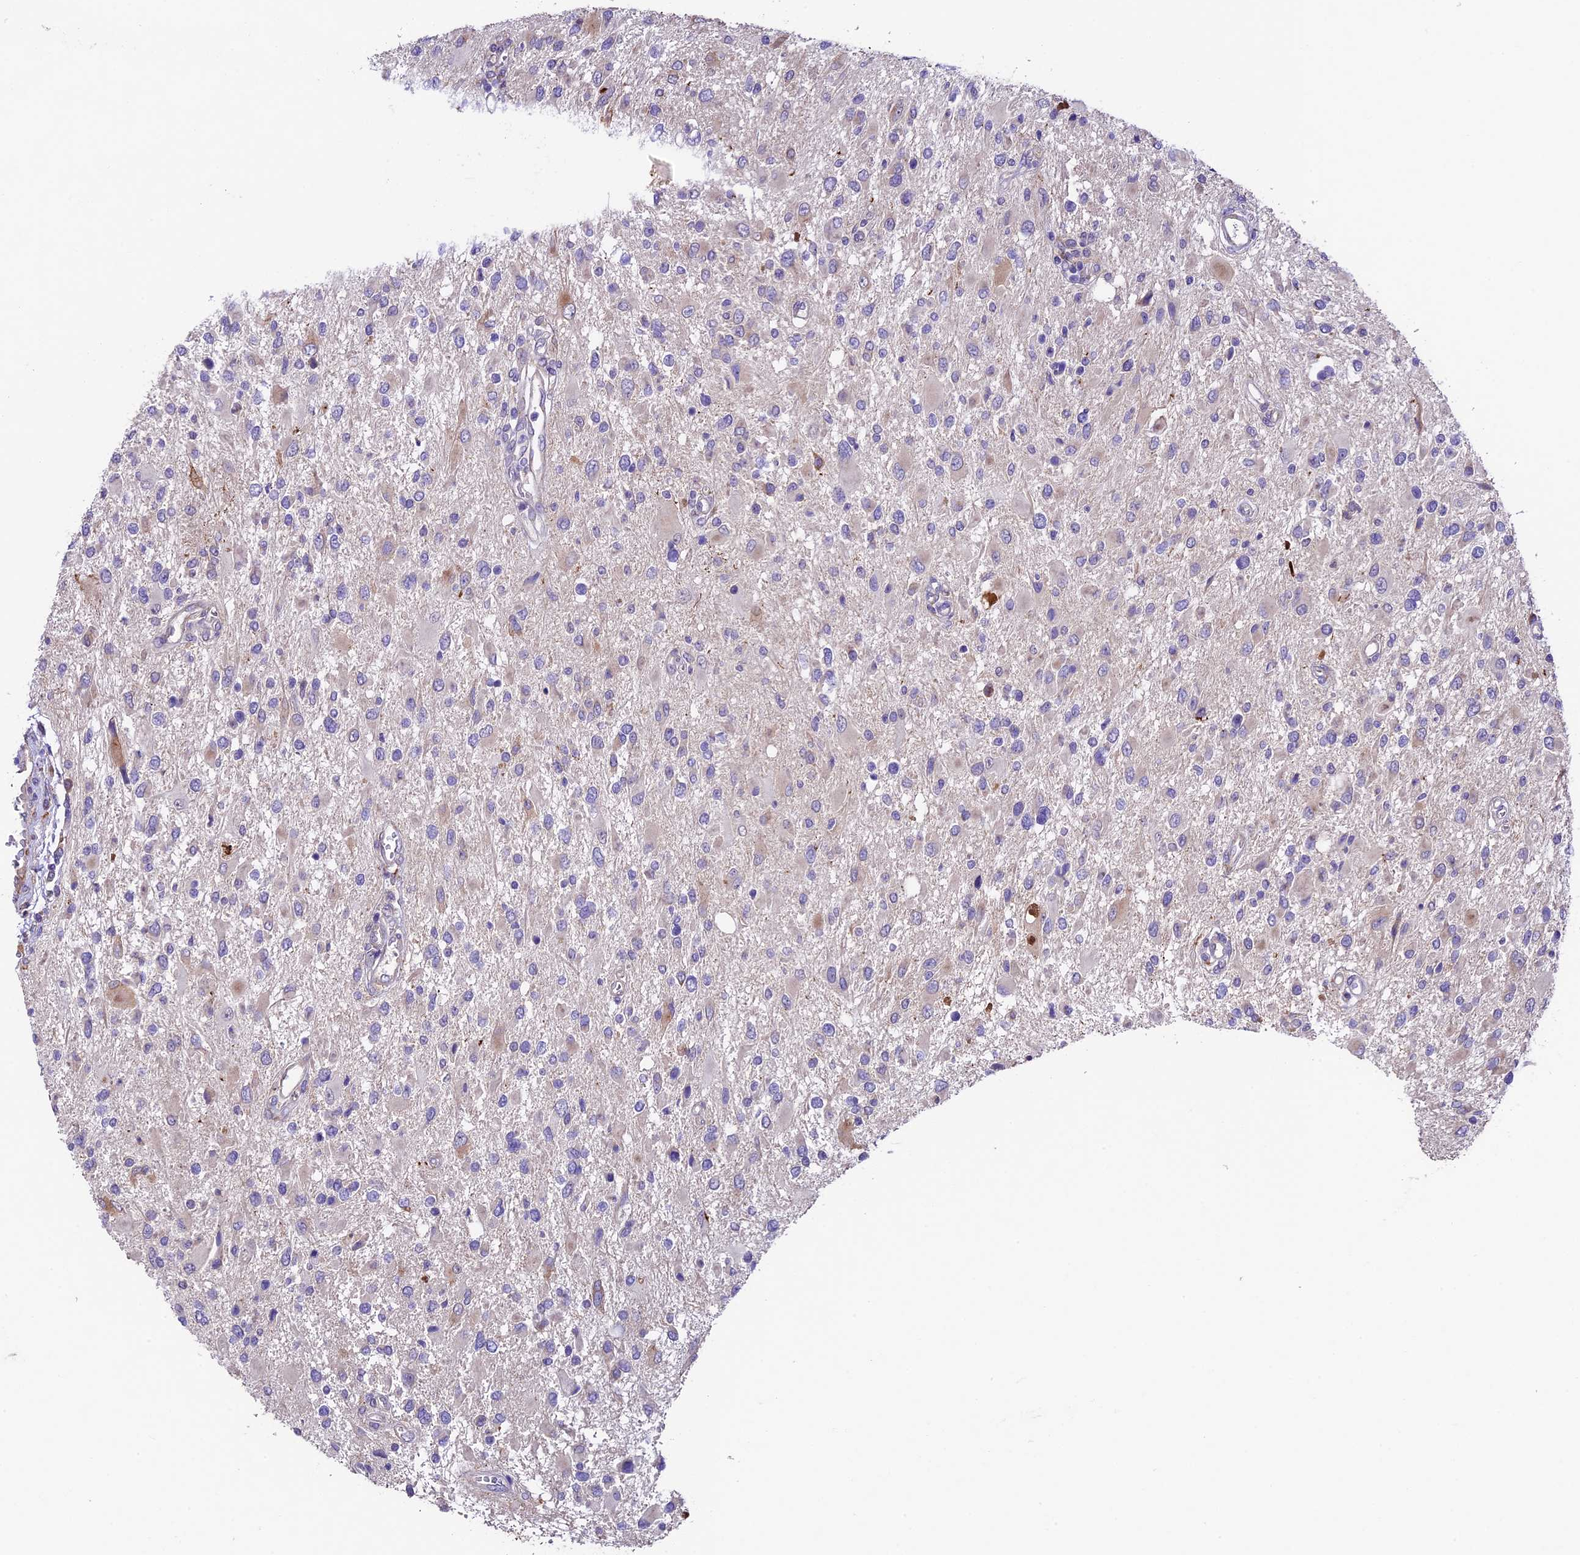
{"staining": {"intensity": "negative", "quantity": "none", "location": "none"}, "tissue": "glioma", "cell_type": "Tumor cells", "image_type": "cancer", "snomed": [{"axis": "morphology", "description": "Glioma, malignant, High grade"}, {"axis": "topography", "description": "Brain"}], "caption": "This is a histopathology image of IHC staining of malignant glioma (high-grade), which shows no positivity in tumor cells.", "gene": "LSM7", "patient": {"sex": "male", "age": 53}}